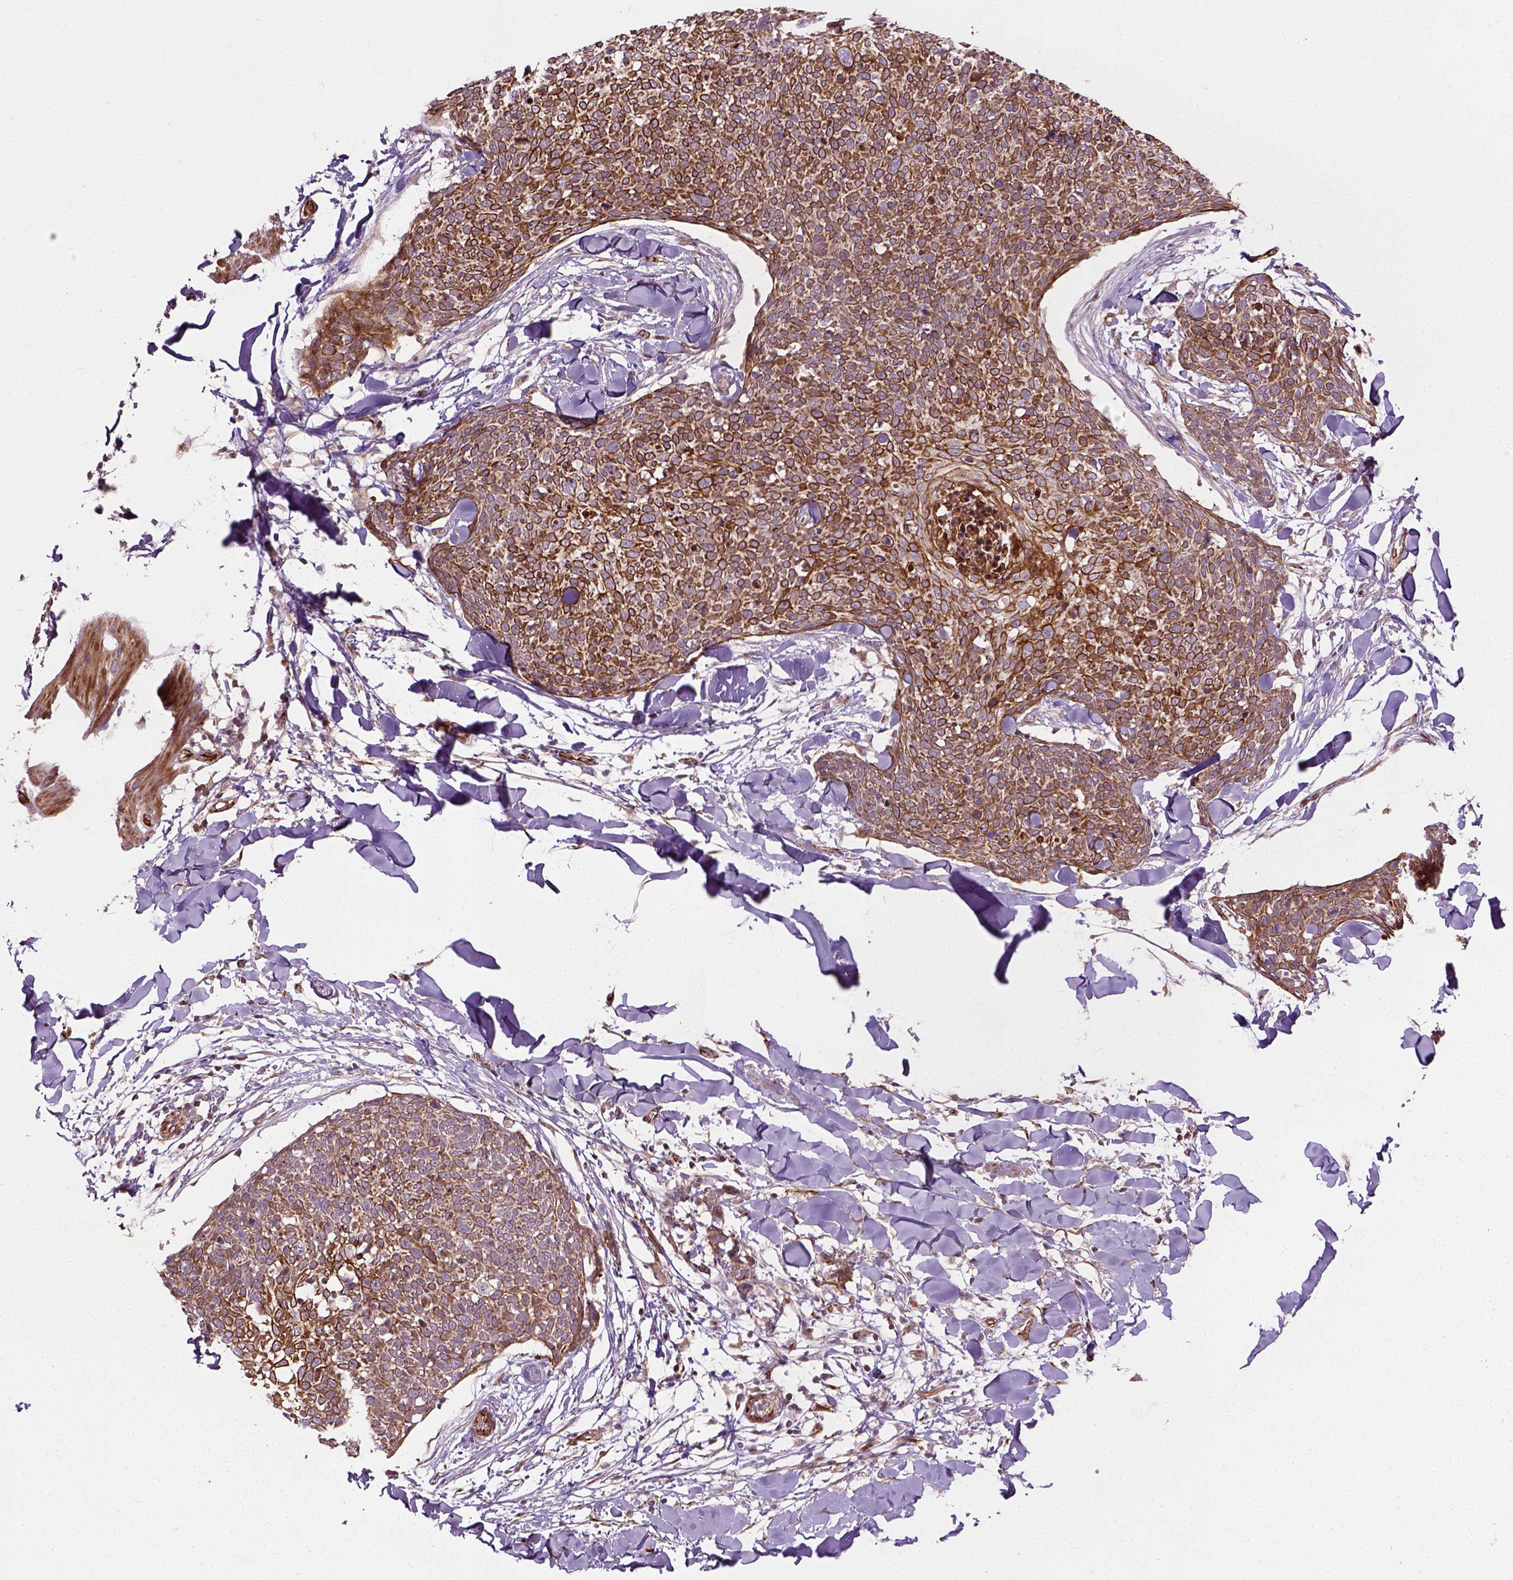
{"staining": {"intensity": "strong", "quantity": ">75%", "location": "cytoplasmic/membranous"}, "tissue": "skin cancer", "cell_type": "Tumor cells", "image_type": "cancer", "snomed": [{"axis": "morphology", "description": "Squamous cell carcinoma, NOS"}, {"axis": "topography", "description": "Skin"}, {"axis": "topography", "description": "Vulva"}], "caption": "A photomicrograph of squamous cell carcinoma (skin) stained for a protein exhibits strong cytoplasmic/membranous brown staining in tumor cells. Ihc stains the protein in brown and the nuclei are stained blue.", "gene": "PKP3", "patient": {"sex": "female", "age": 75}}